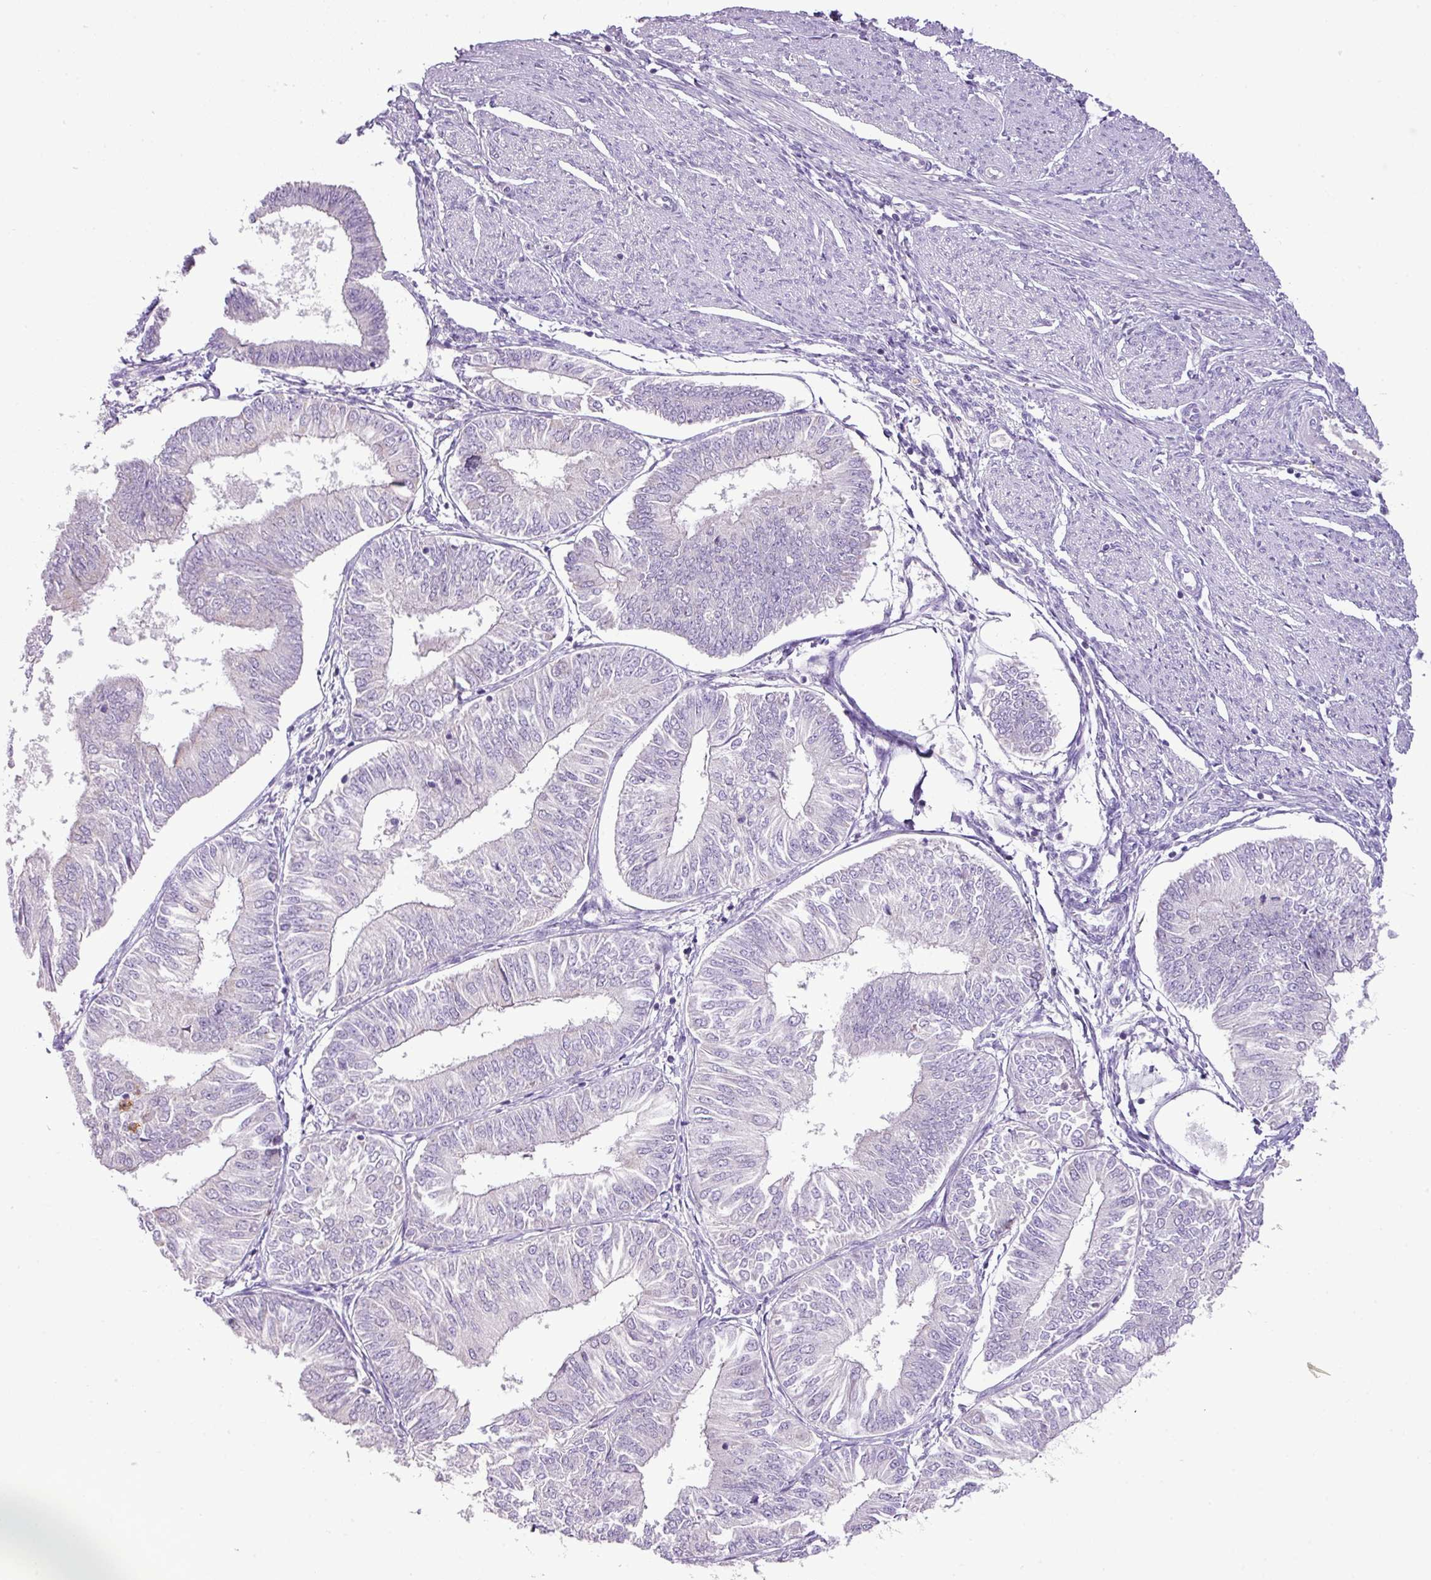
{"staining": {"intensity": "negative", "quantity": "none", "location": "none"}, "tissue": "endometrial cancer", "cell_type": "Tumor cells", "image_type": "cancer", "snomed": [{"axis": "morphology", "description": "Adenocarcinoma, NOS"}, {"axis": "topography", "description": "Endometrium"}], "caption": "Immunohistochemistry (IHC) of endometrial adenocarcinoma exhibits no positivity in tumor cells. The staining was performed using DAB to visualize the protein expression in brown, while the nuclei were stained in blue with hematoxylin (Magnification: 20x).", "gene": "HTR3E", "patient": {"sex": "female", "age": 58}}